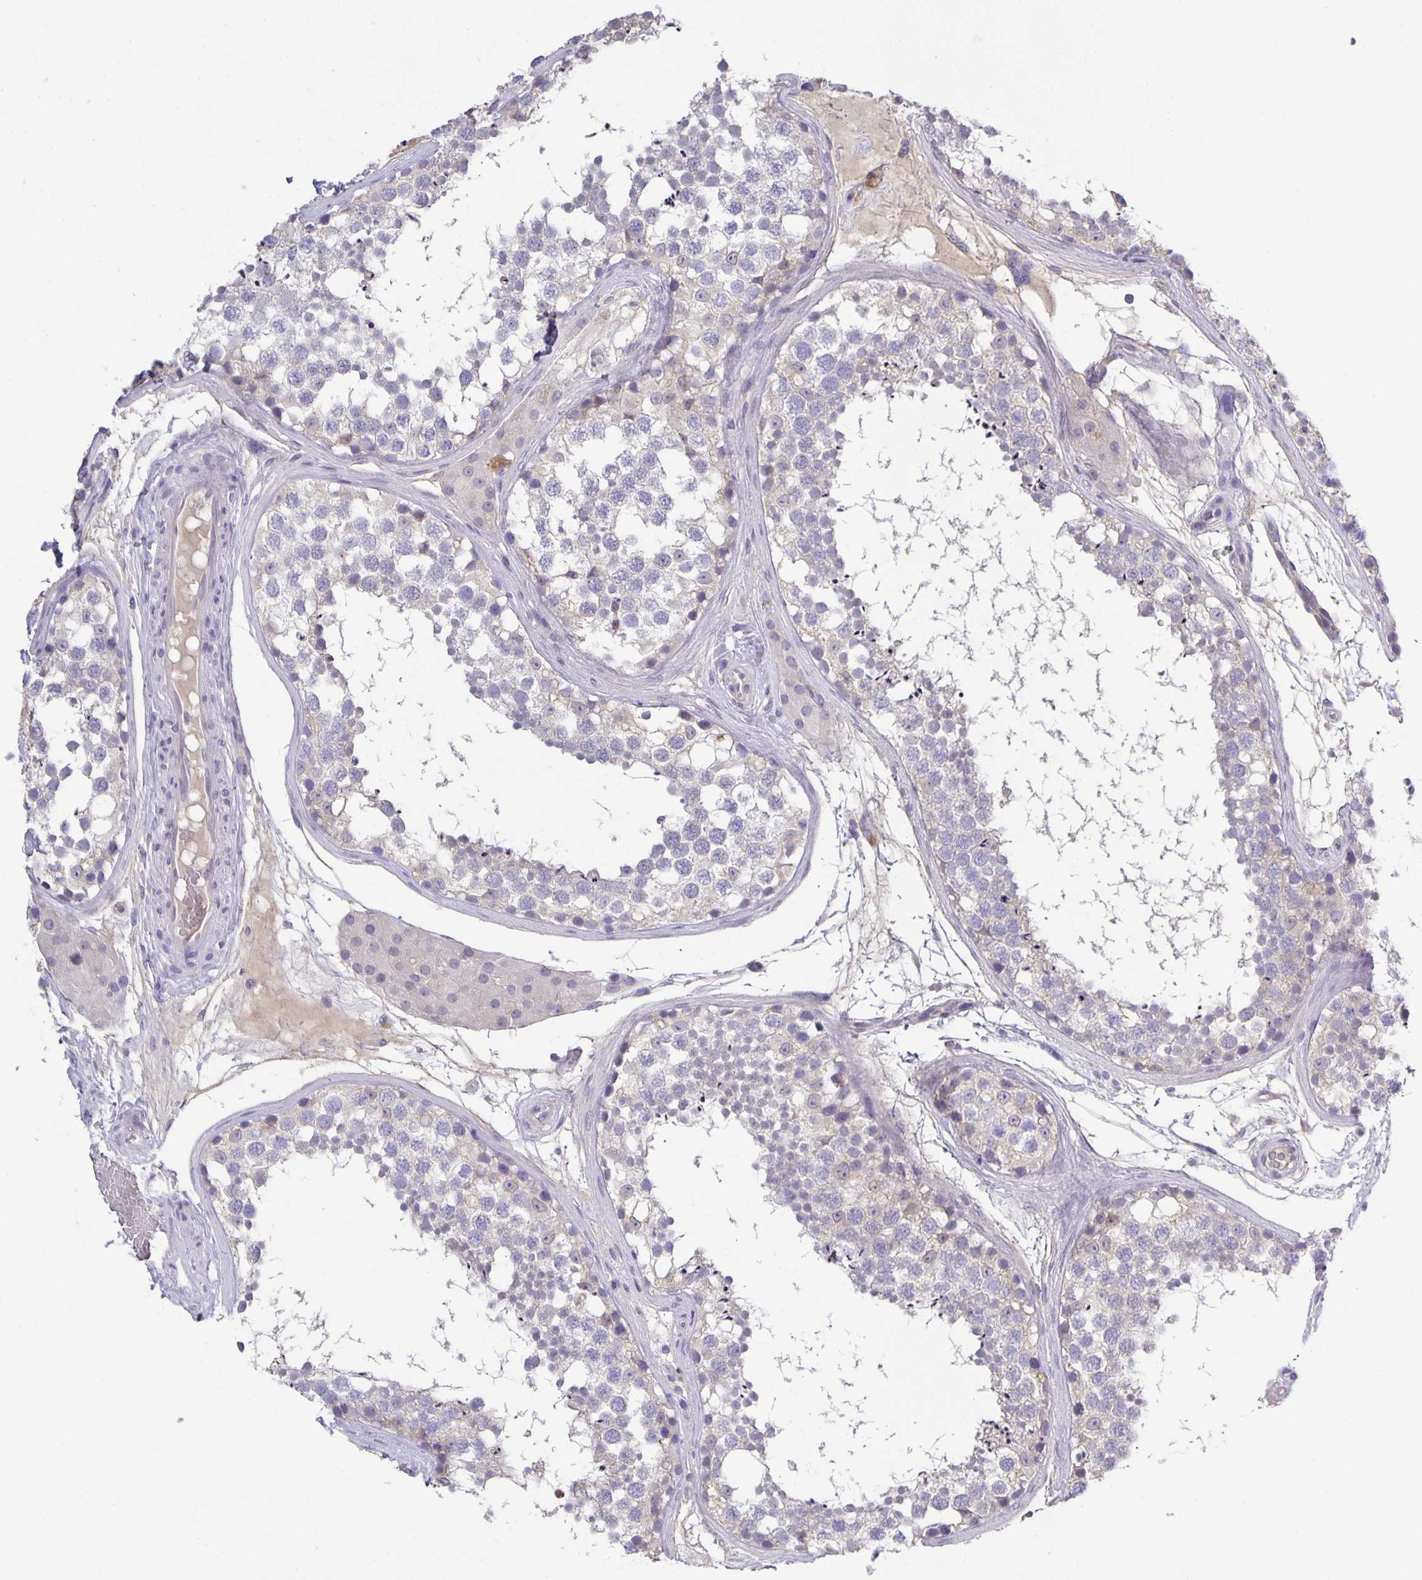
{"staining": {"intensity": "negative", "quantity": "none", "location": "none"}, "tissue": "testis", "cell_type": "Cells in seminiferous ducts", "image_type": "normal", "snomed": [{"axis": "morphology", "description": "Normal tissue, NOS"}, {"axis": "morphology", "description": "Seminoma, NOS"}, {"axis": "topography", "description": "Testis"}], "caption": "Human testis stained for a protein using immunohistochemistry (IHC) shows no staining in cells in seminiferous ducts.", "gene": "PTPN3", "patient": {"sex": "male", "age": 65}}